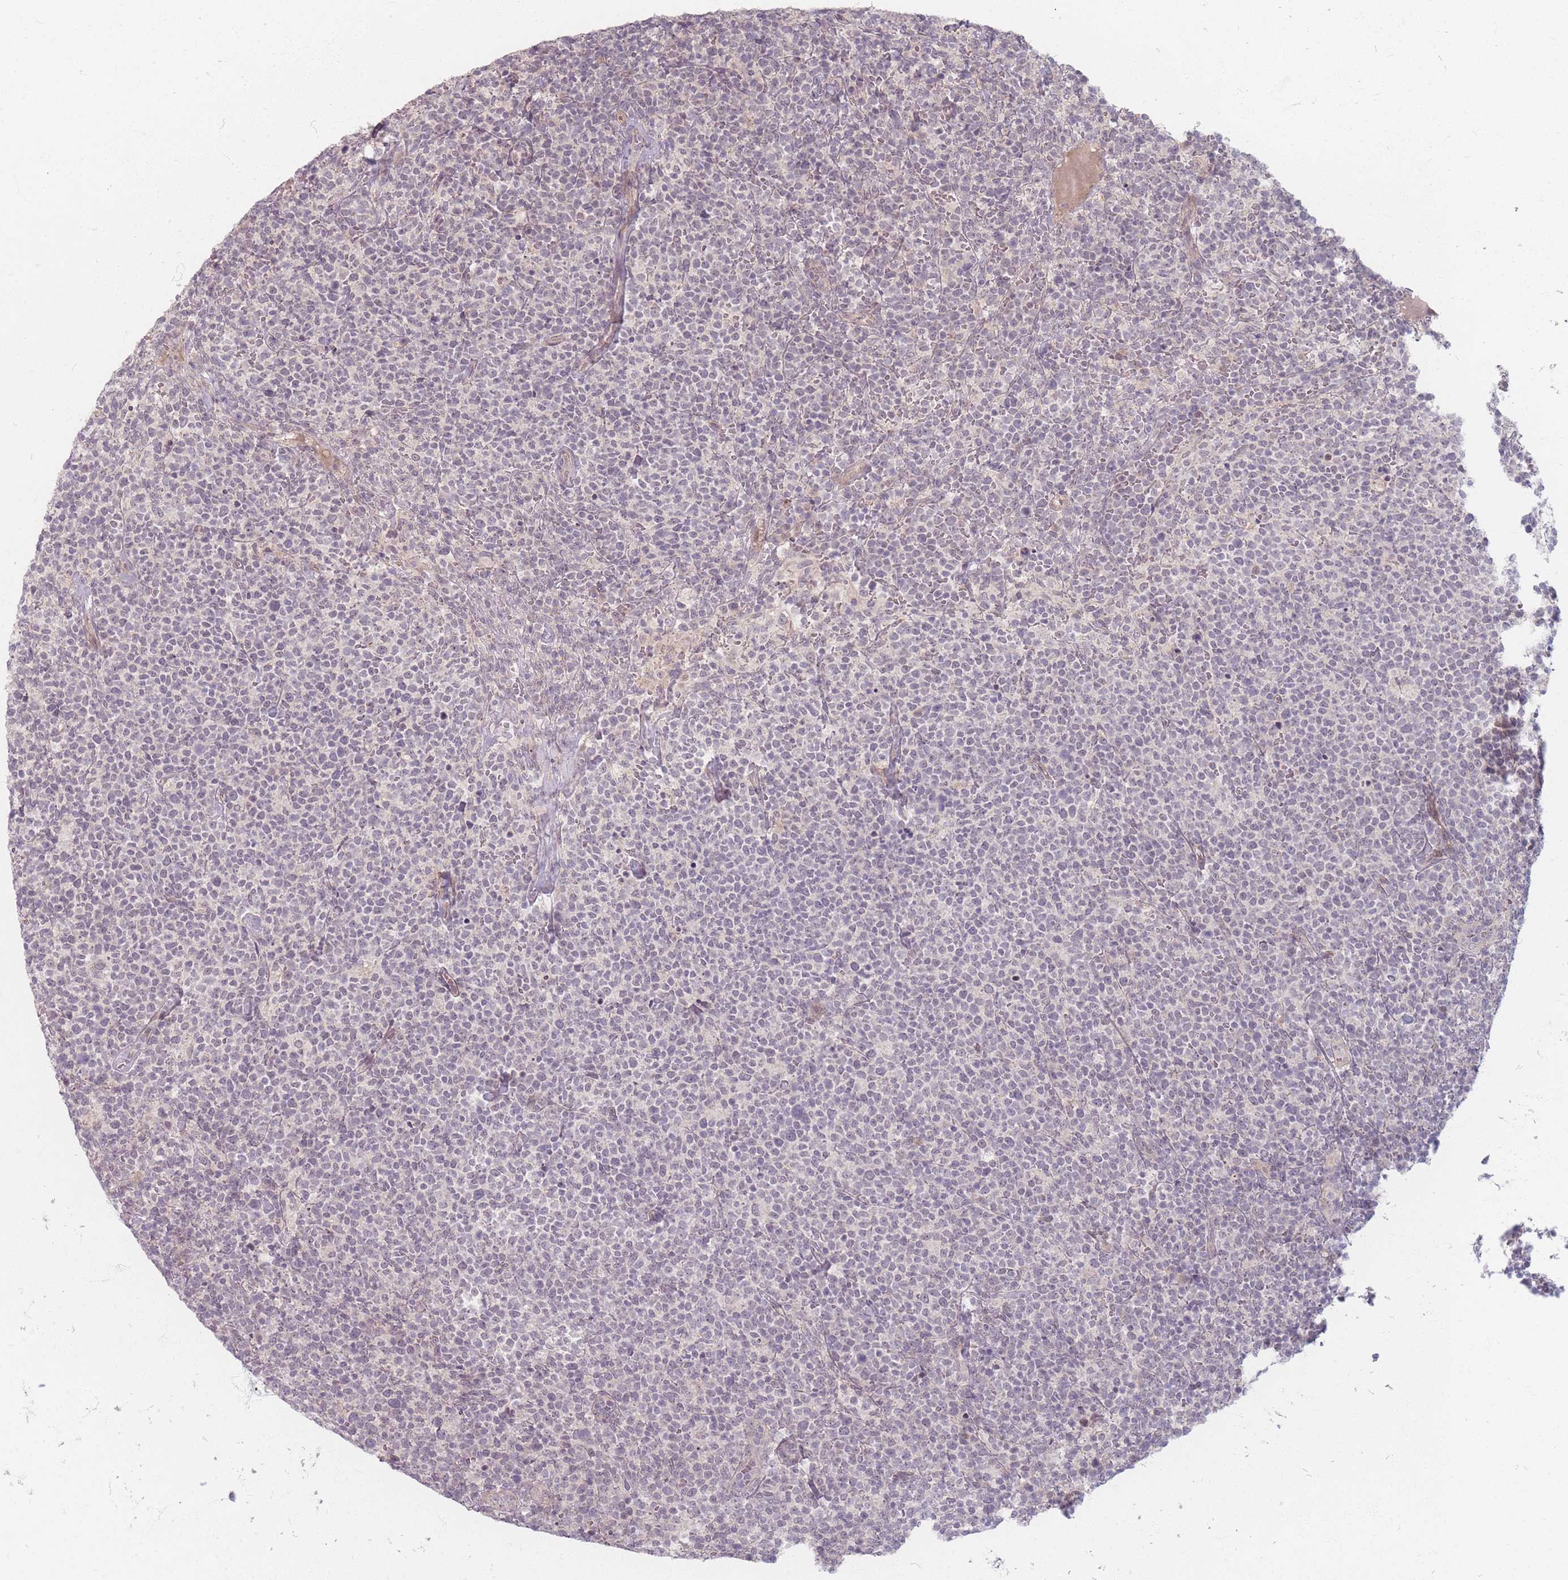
{"staining": {"intensity": "negative", "quantity": "none", "location": "none"}, "tissue": "lymphoma", "cell_type": "Tumor cells", "image_type": "cancer", "snomed": [{"axis": "morphology", "description": "Malignant lymphoma, non-Hodgkin's type, High grade"}, {"axis": "topography", "description": "Lymph node"}], "caption": "Tumor cells show no significant protein positivity in lymphoma.", "gene": "GABRA6", "patient": {"sex": "male", "age": 61}}